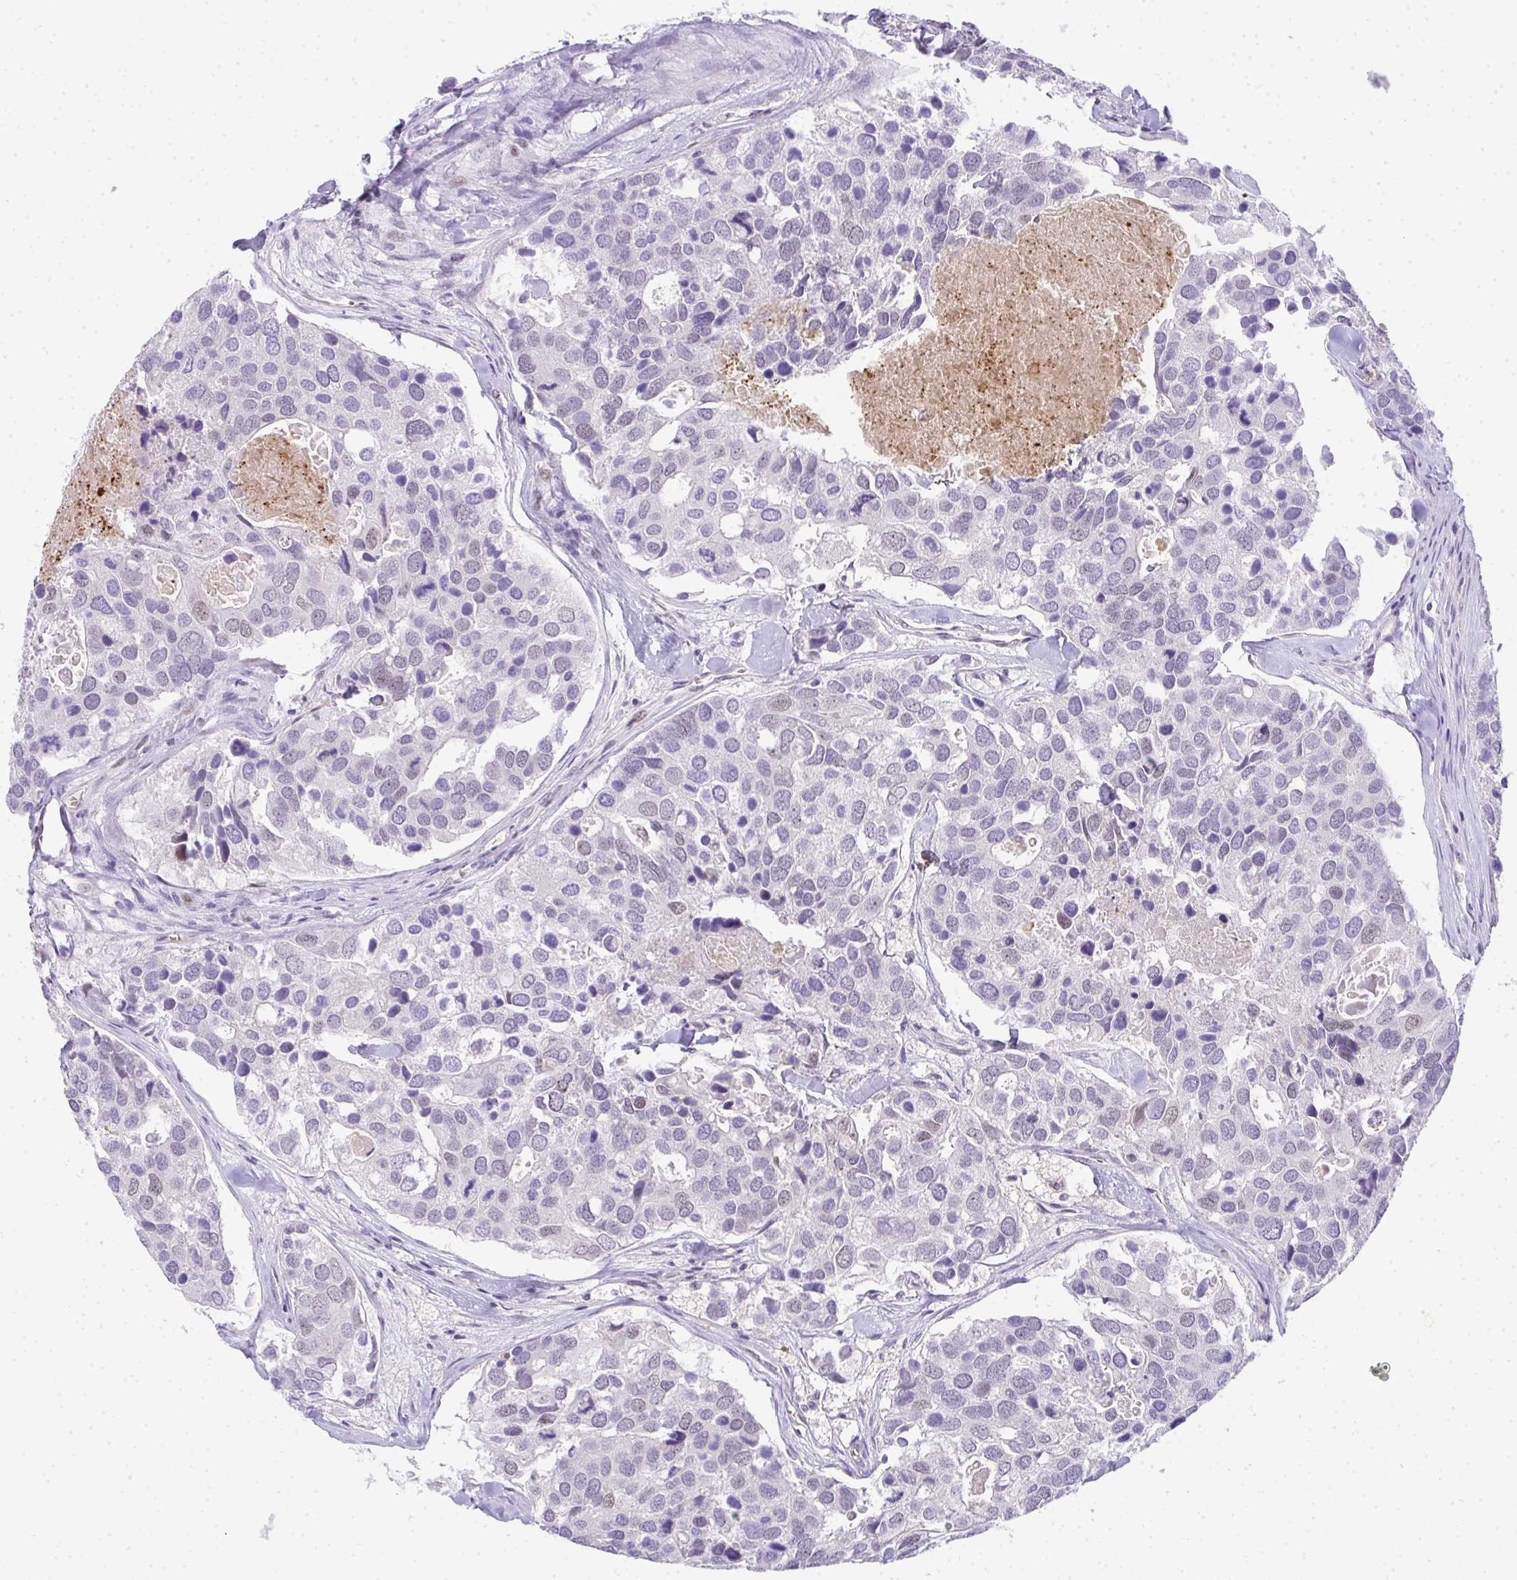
{"staining": {"intensity": "negative", "quantity": "none", "location": "none"}, "tissue": "breast cancer", "cell_type": "Tumor cells", "image_type": "cancer", "snomed": [{"axis": "morphology", "description": "Duct carcinoma"}, {"axis": "topography", "description": "Breast"}], "caption": "Breast cancer (intraductal carcinoma) was stained to show a protein in brown. There is no significant positivity in tumor cells.", "gene": "TNMD", "patient": {"sex": "female", "age": 83}}